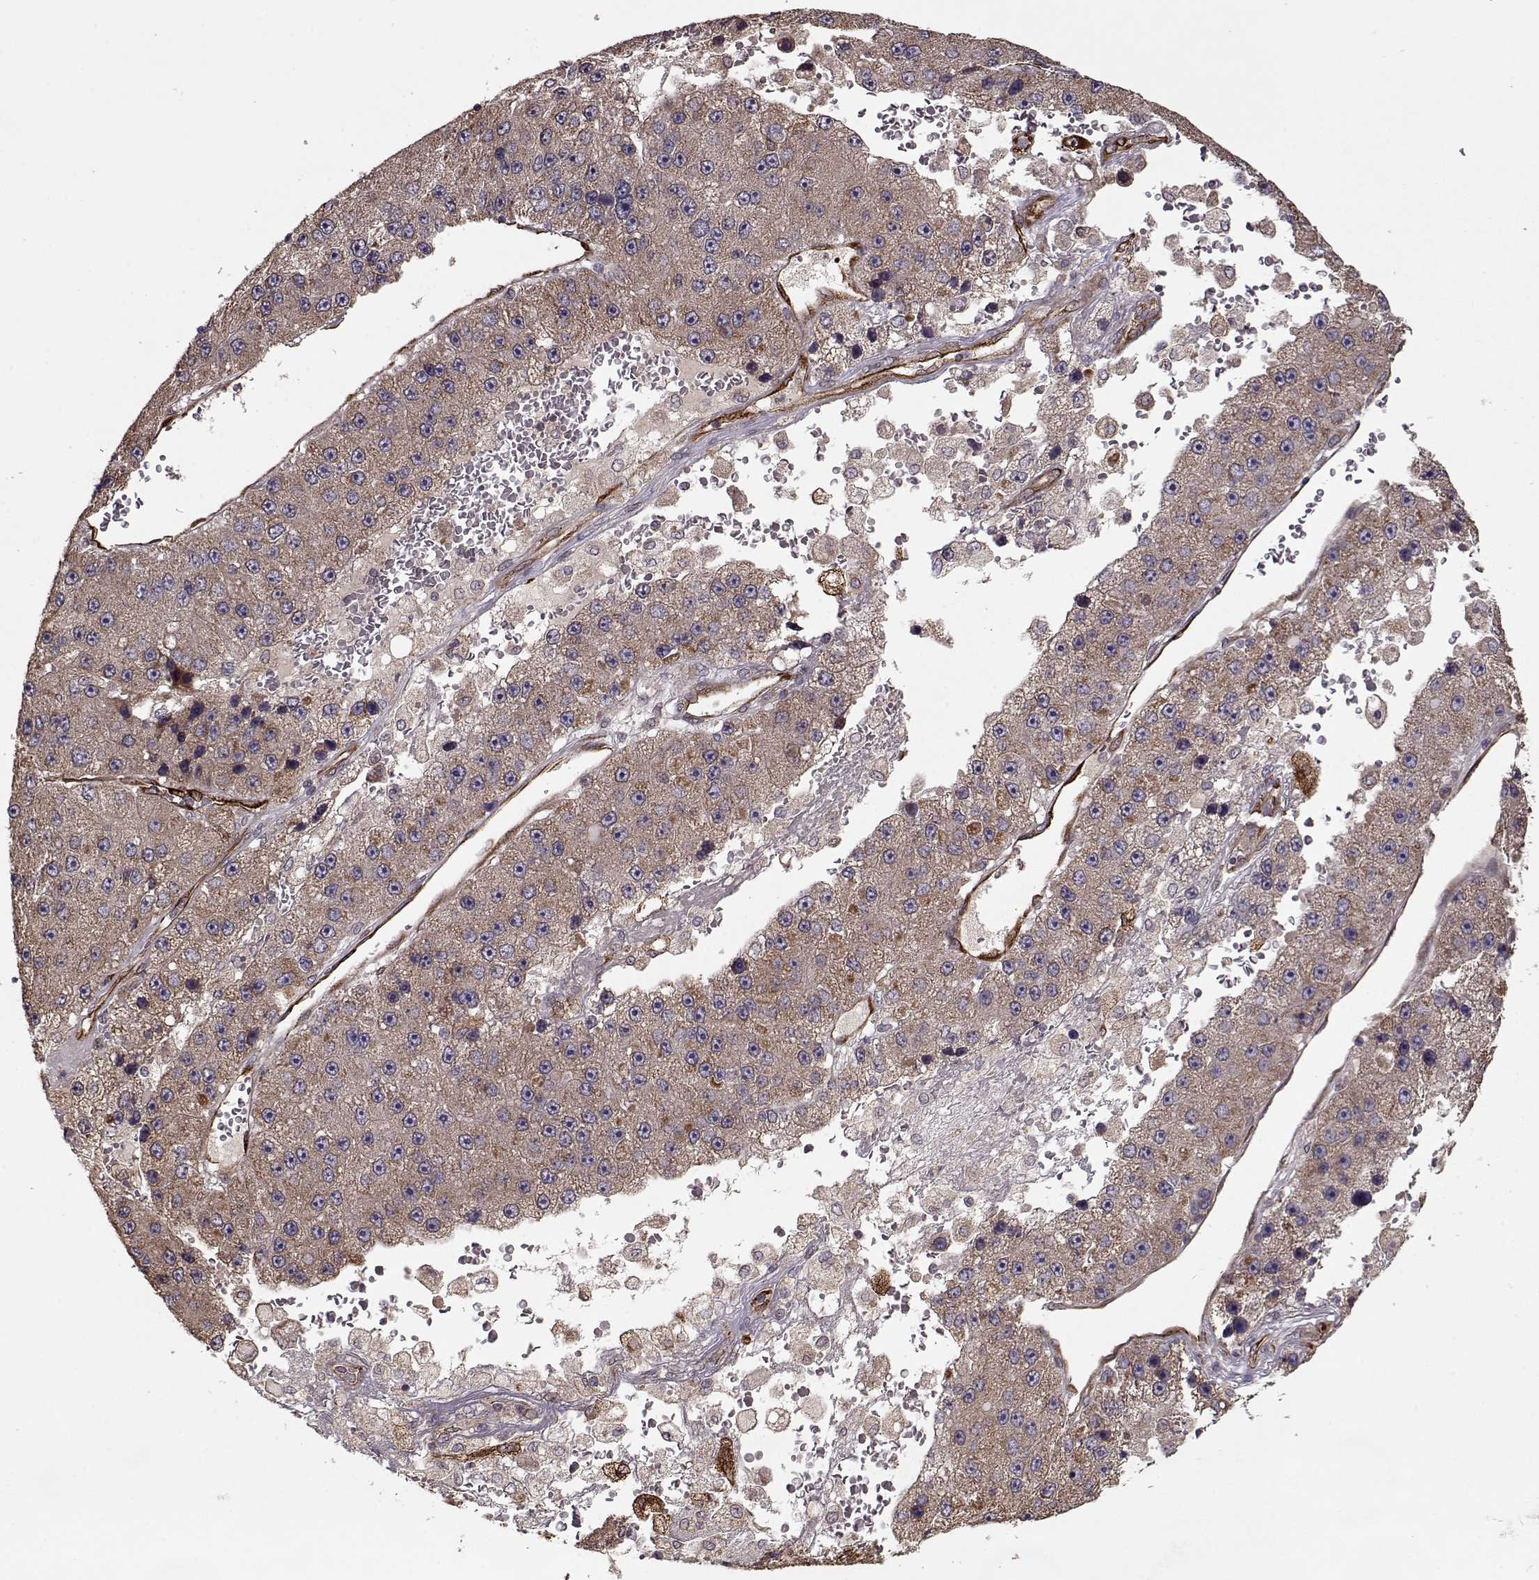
{"staining": {"intensity": "moderate", "quantity": ">75%", "location": "cytoplasmic/membranous"}, "tissue": "liver cancer", "cell_type": "Tumor cells", "image_type": "cancer", "snomed": [{"axis": "morphology", "description": "Carcinoma, Hepatocellular, NOS"}, {"axis": "topography", "description": "Liver"}], "caption": "Tumor cells exhibit moderate cytoplasmic/membranous positivity in approximately >75% of cells in liver hepatocellular carcinoma.", "gene": "IMMP1L", "patient": {"sex": "female", "age": 73}}